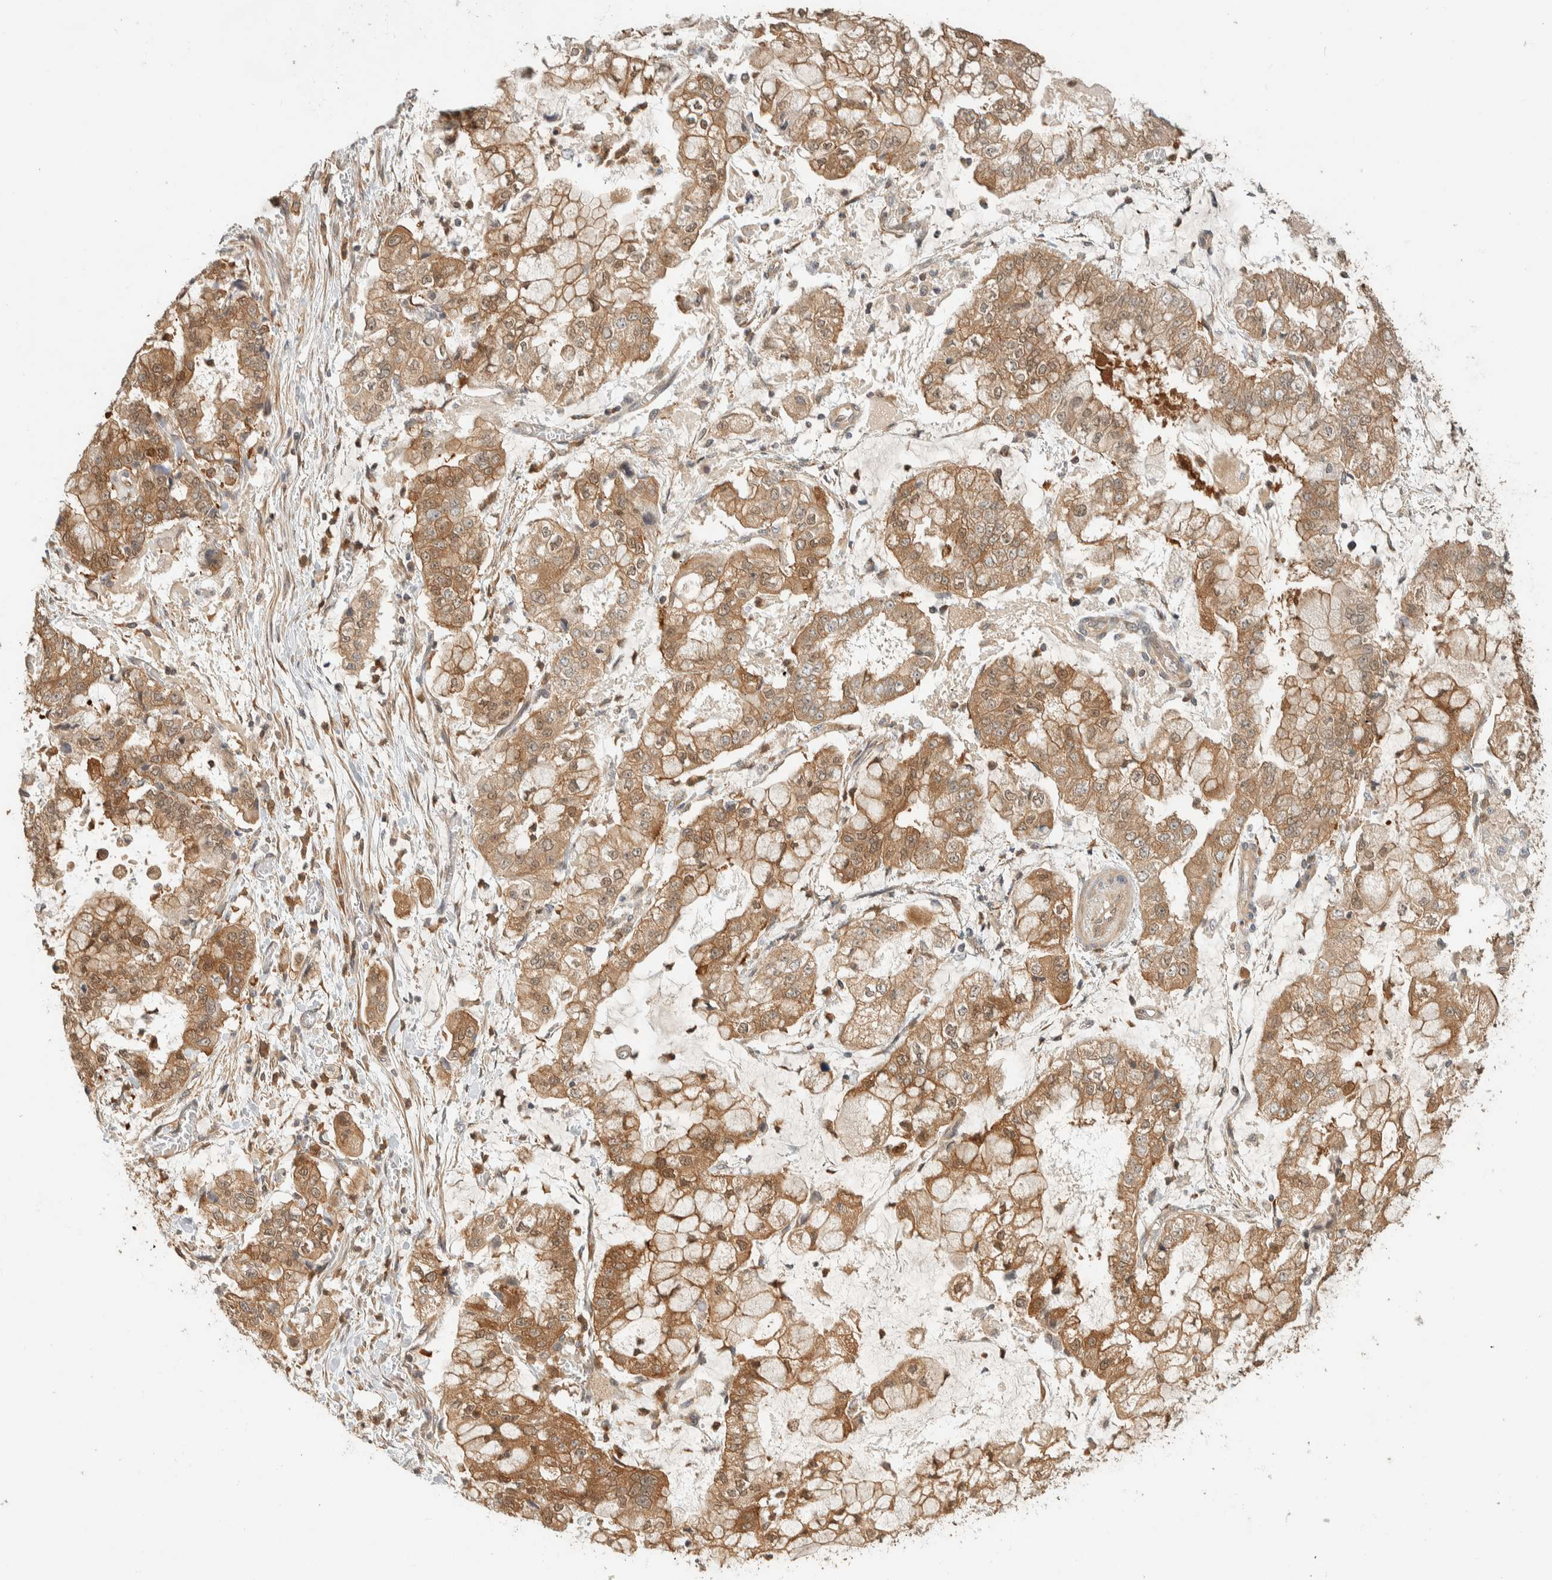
{"staining": {"intensity": "moderate", "quantity": ">75%", "location": "cytoplasmic/membranous"}, "tissue": "stomach cancer", "cell_type": "Tumor cells", "image_type": "cancer", "snomed": [{"axis": "morphology", "description": "Adenocarcinoma, NOS"}, {"axis": "topography", "description": "Stomach"}], "caption": "IHC of stomach adenocarcinoma displays medium levels of moderate cytoplasmic/membranous staining in about >75% of tumor cells.", "gene": "ADSS2", "patient": {"sex": "male", "age": 76}}